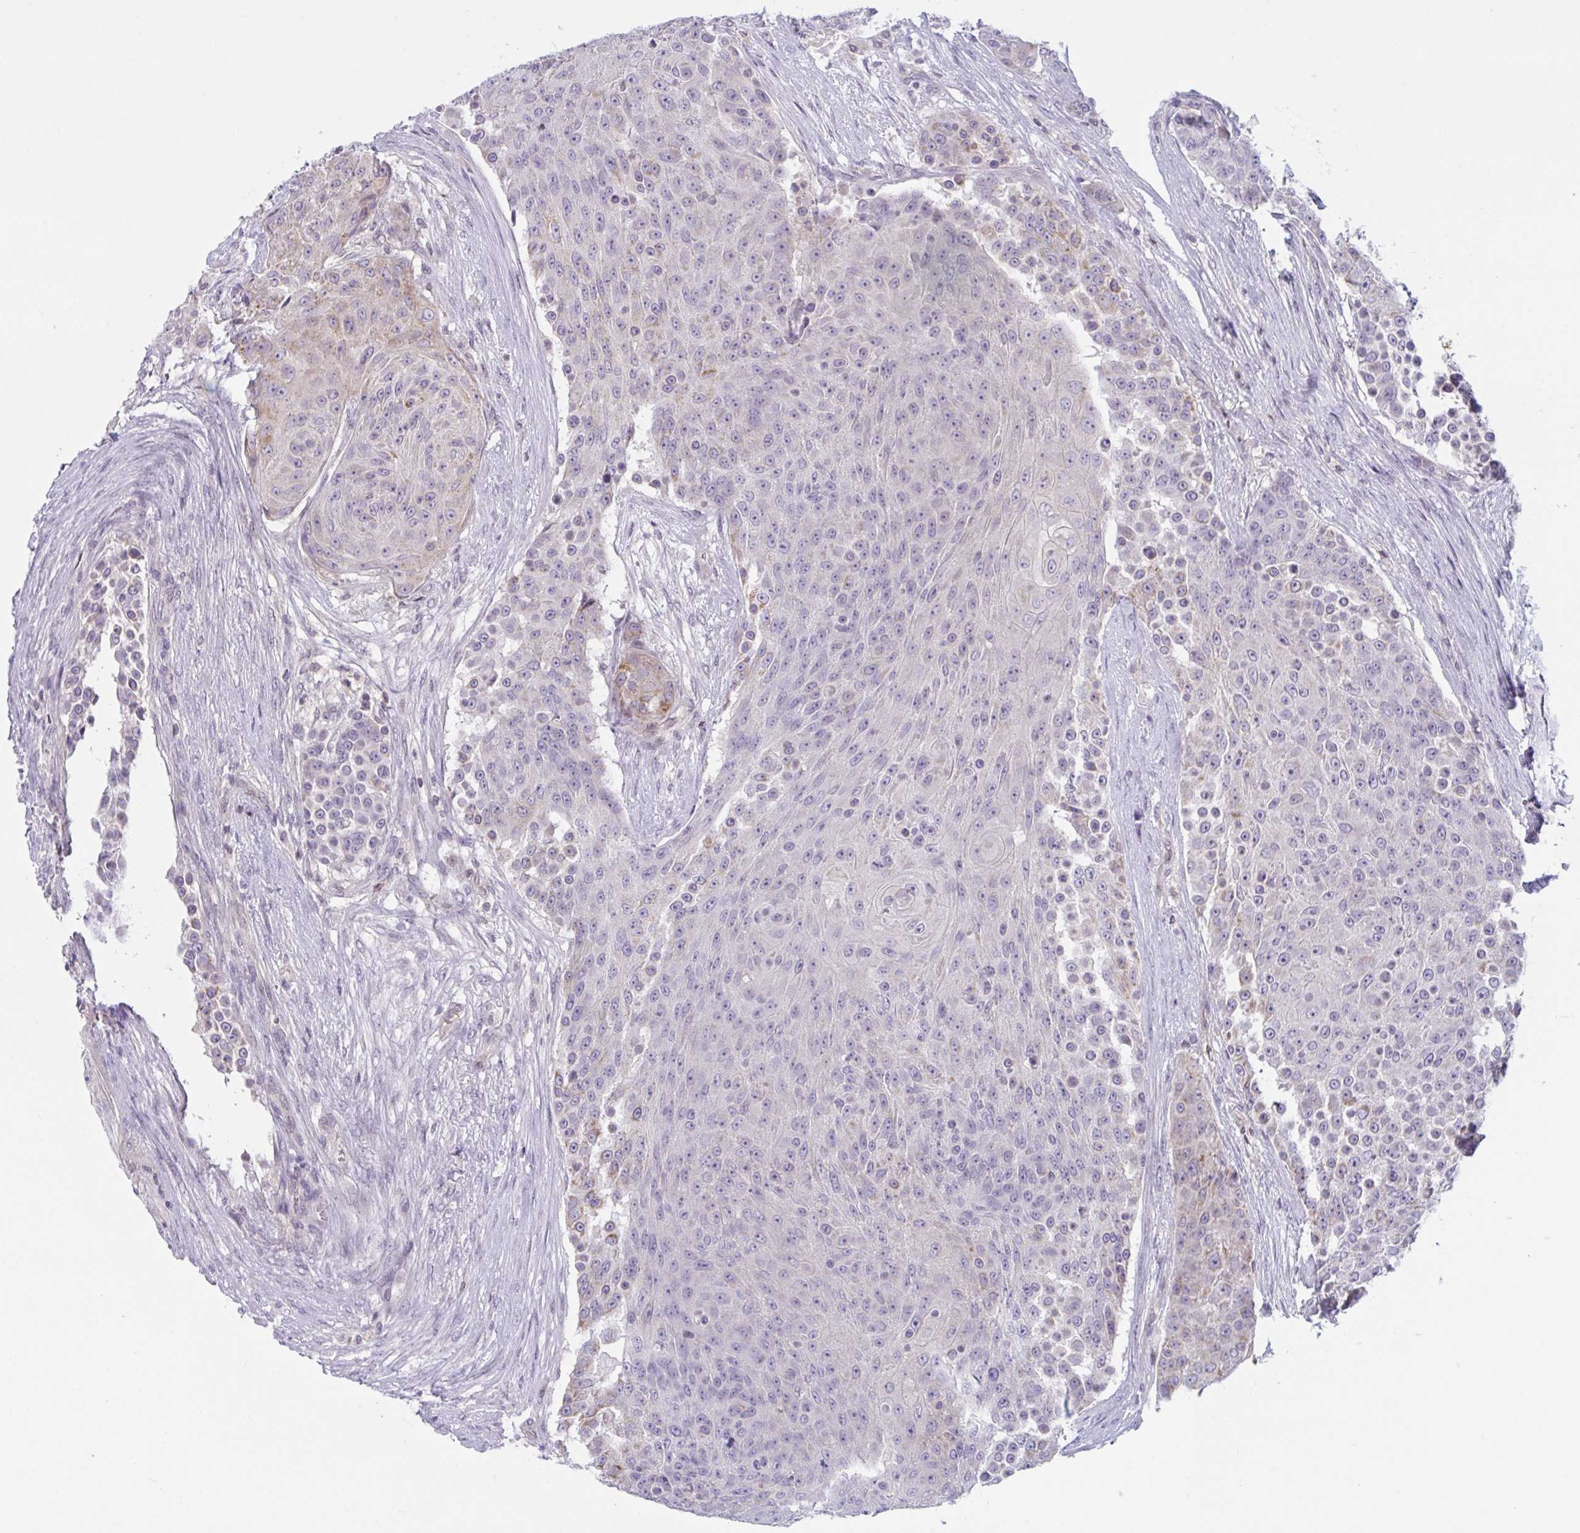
{"staining": {"intensity": "weak", "quantity": "<25%", "location": "cytoplasmic/membranous"}, "tissue": "urothelial cancer", "cell_type": "Tumor cells", "image_type": "cancer", "snomed": [{"axis": "morphology", "description": "Urothelial carcinoma, High grade"}, {"axis": "topography", "description": "Urinary bladder"}], "caption": "Tumor cells show no significant expression in high-grade urothelial carcinoma.", "gene": "TANK", "patient": {"sex": "female", "age": 63}}